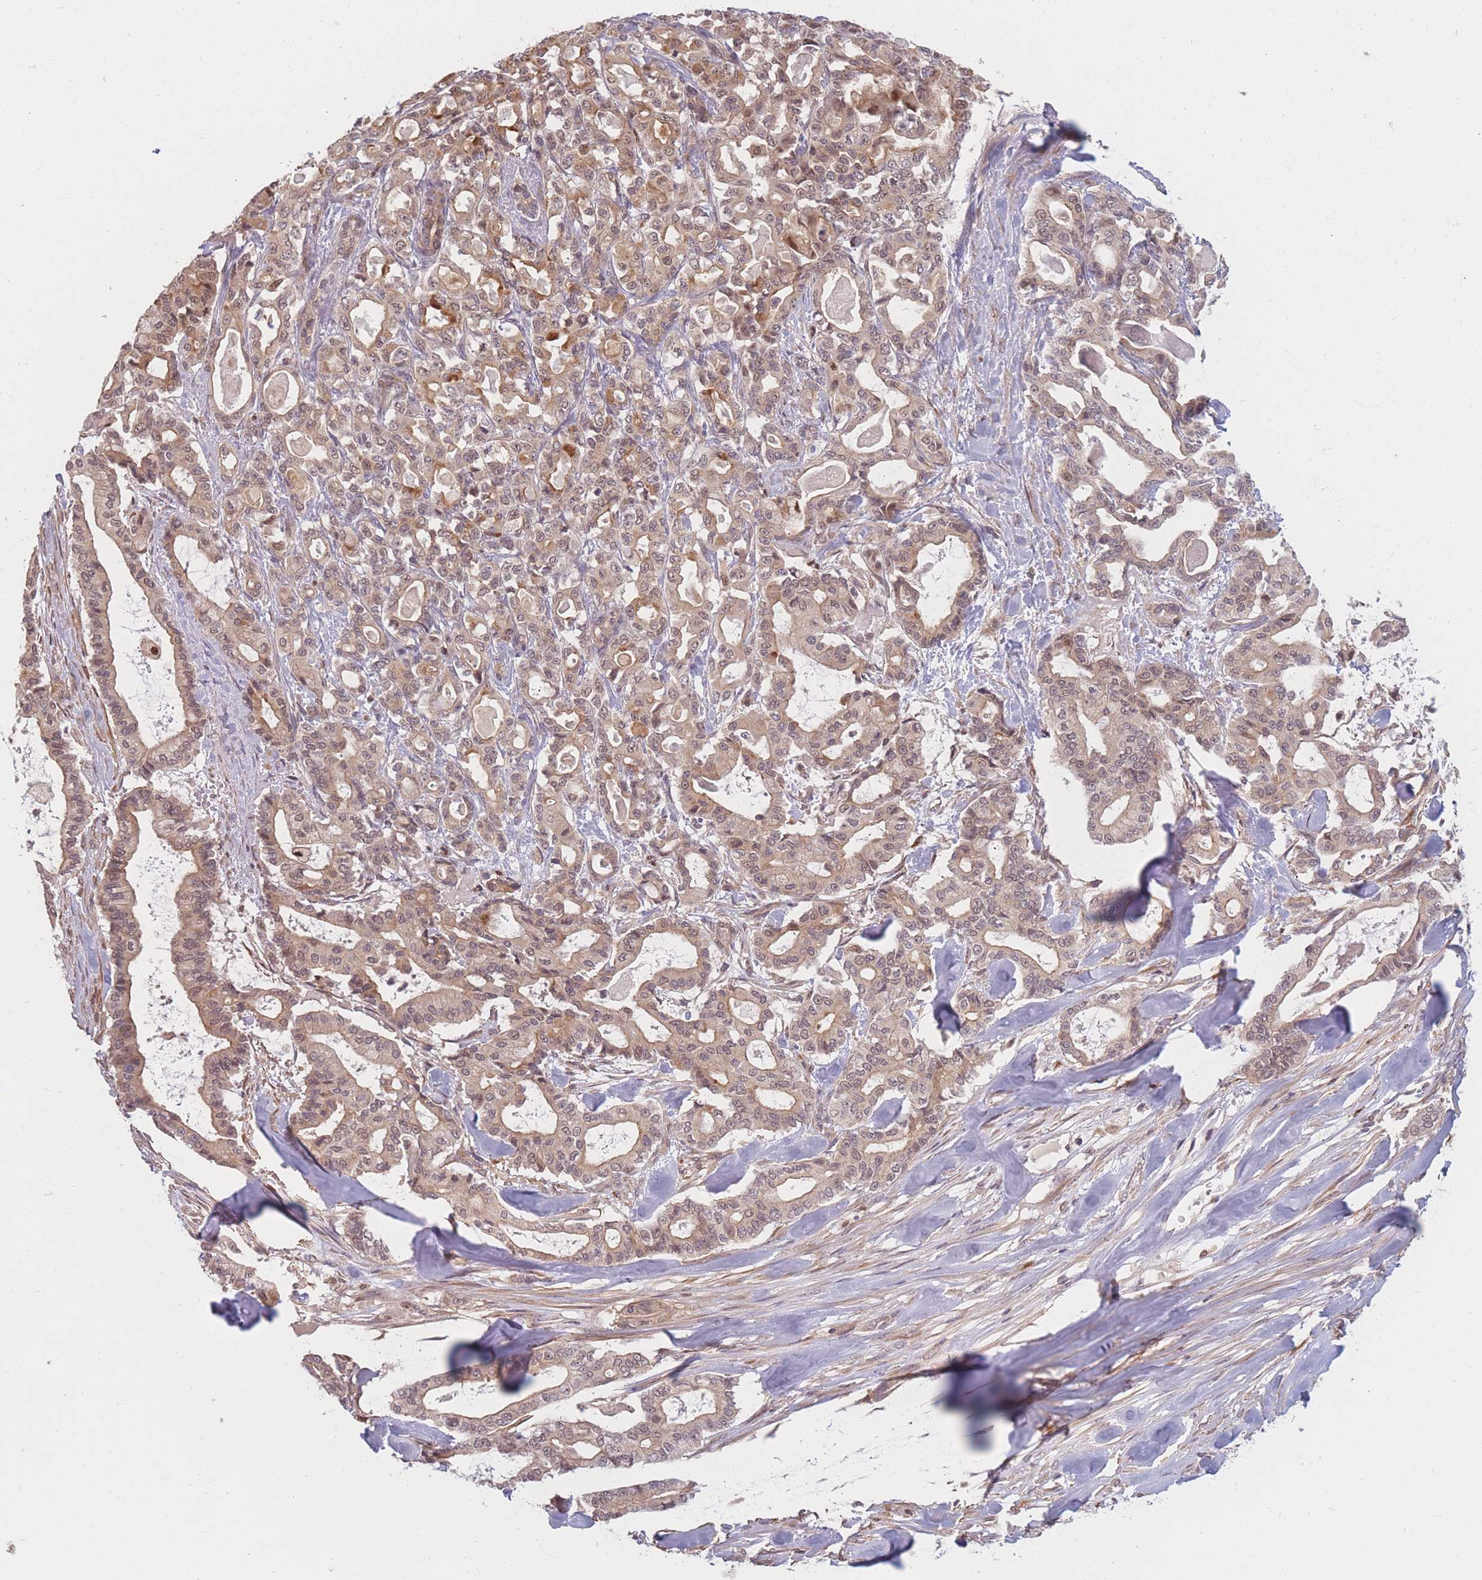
{"staining": {"intensity": "moderate", "quantity": ">75%", "location": "cytoplasmic/membranous,nuclear"}, "tissue": "pancreatic cancer", "cell_type": "Tumor cells", "image_type": "cancer", "snomed": [{"axis": "morphology", "description": "Adenocarcinoma, NOS"}, {"axis": "topography", "description": "Pancreas"}], "caption": "Immunohistochemistry (IHC) of pancreatic cancer (adenocarcinoma) reveals medium levels of moderate cytoplasmic/membranous and nuclear staining in approximately >75% of tumor cells.", "gene": "FAM153A", "patient": {"sex": "male", "age": 63}}